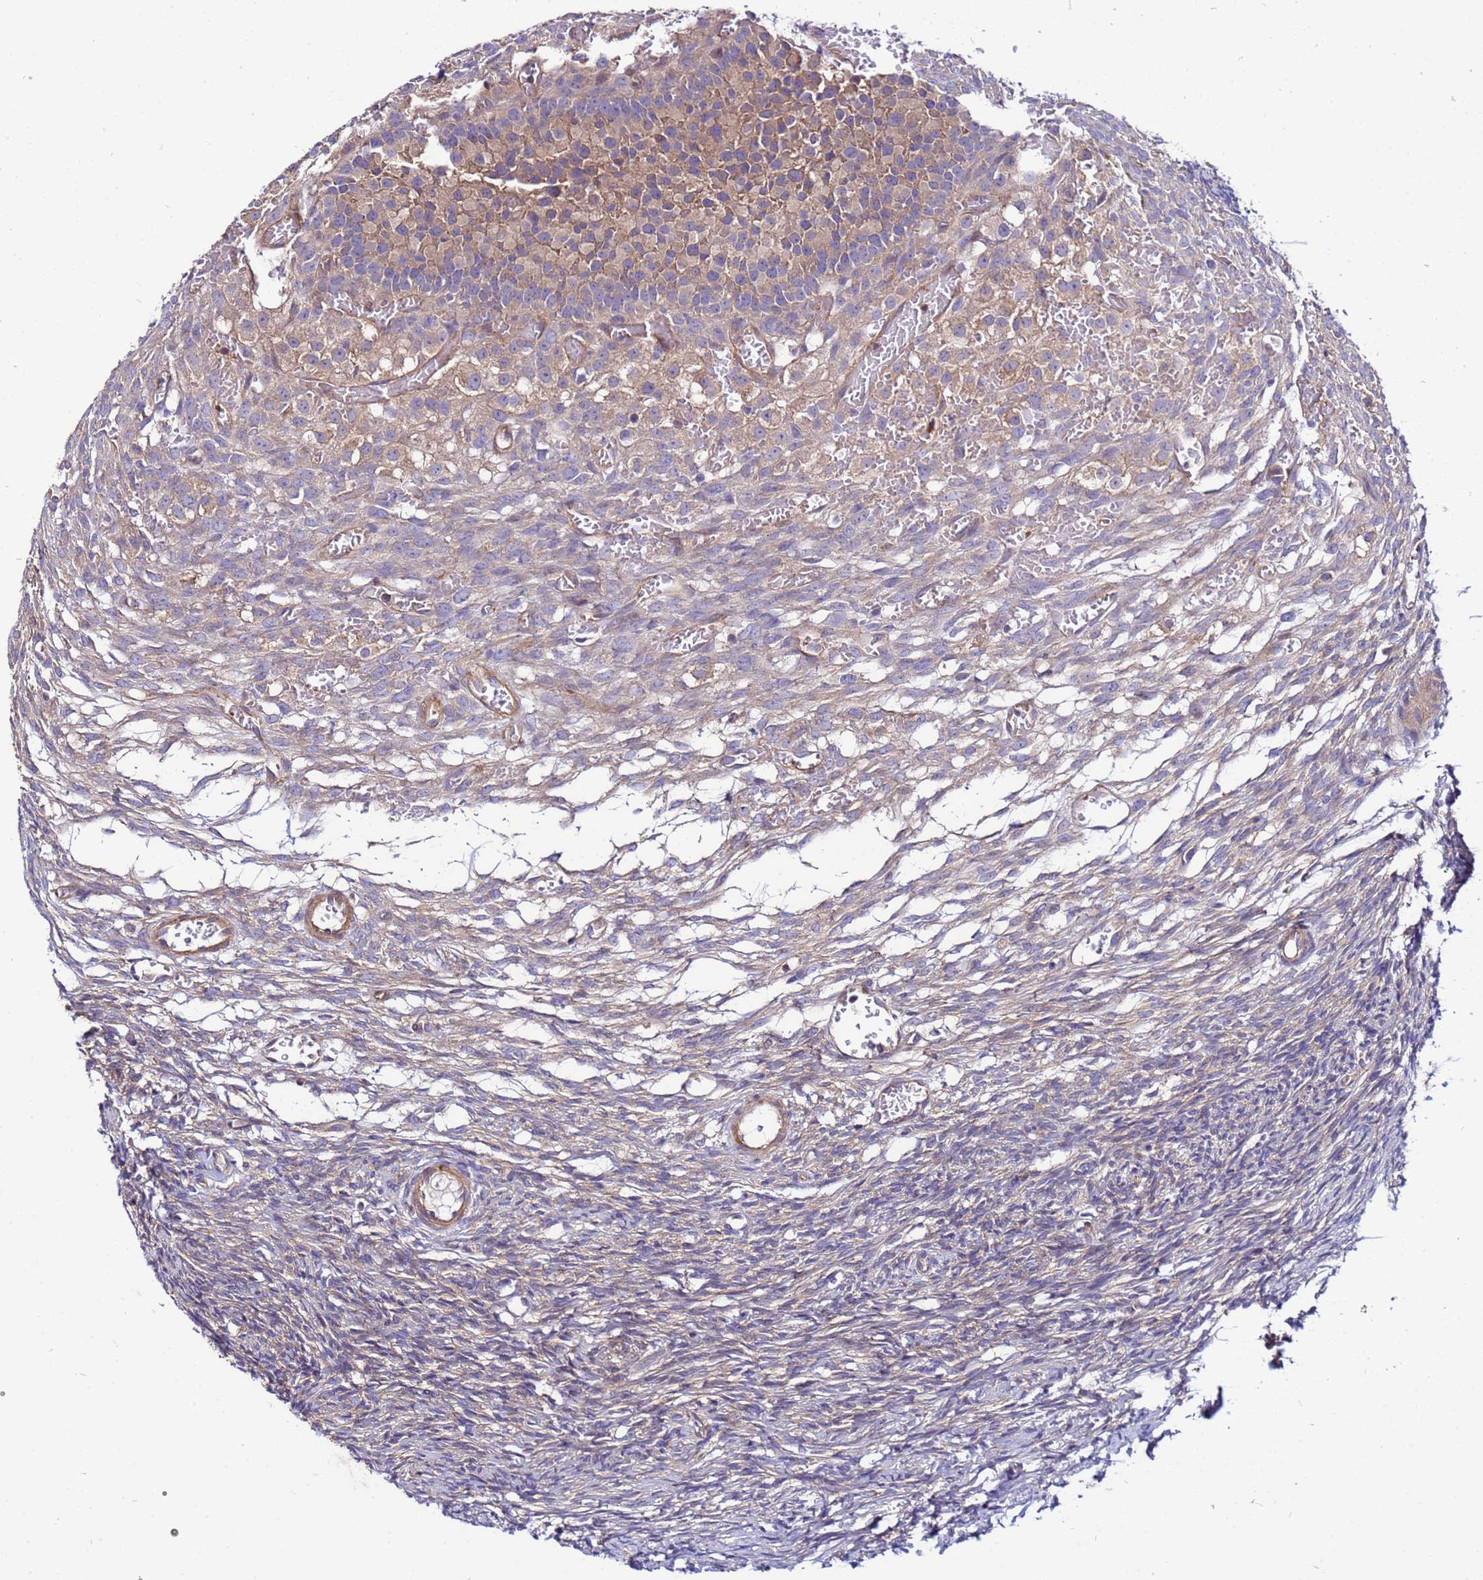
{"staining": {"intensity": "weak", "quantity": "25%-75%", "location": "cytoplasmic/membranous"}, "tissue": "ovary", "cell_type": "Follicle cells", "image_type": "normal", "snomed": [{"axis": "morphology", "description": "Normal tissue, NOS"}, {"axis": "topography", "description": "Ovary"}], "caption": "Immunohistochemistry photomicrograph of benign human ovary stained for a protein (brown), which displays low levels of weak cytoplasmic/membranous expression in about 25%-75% of follicle cells.", "gene": "STK38L", "patient": {"sex": "female", "age": 39}}